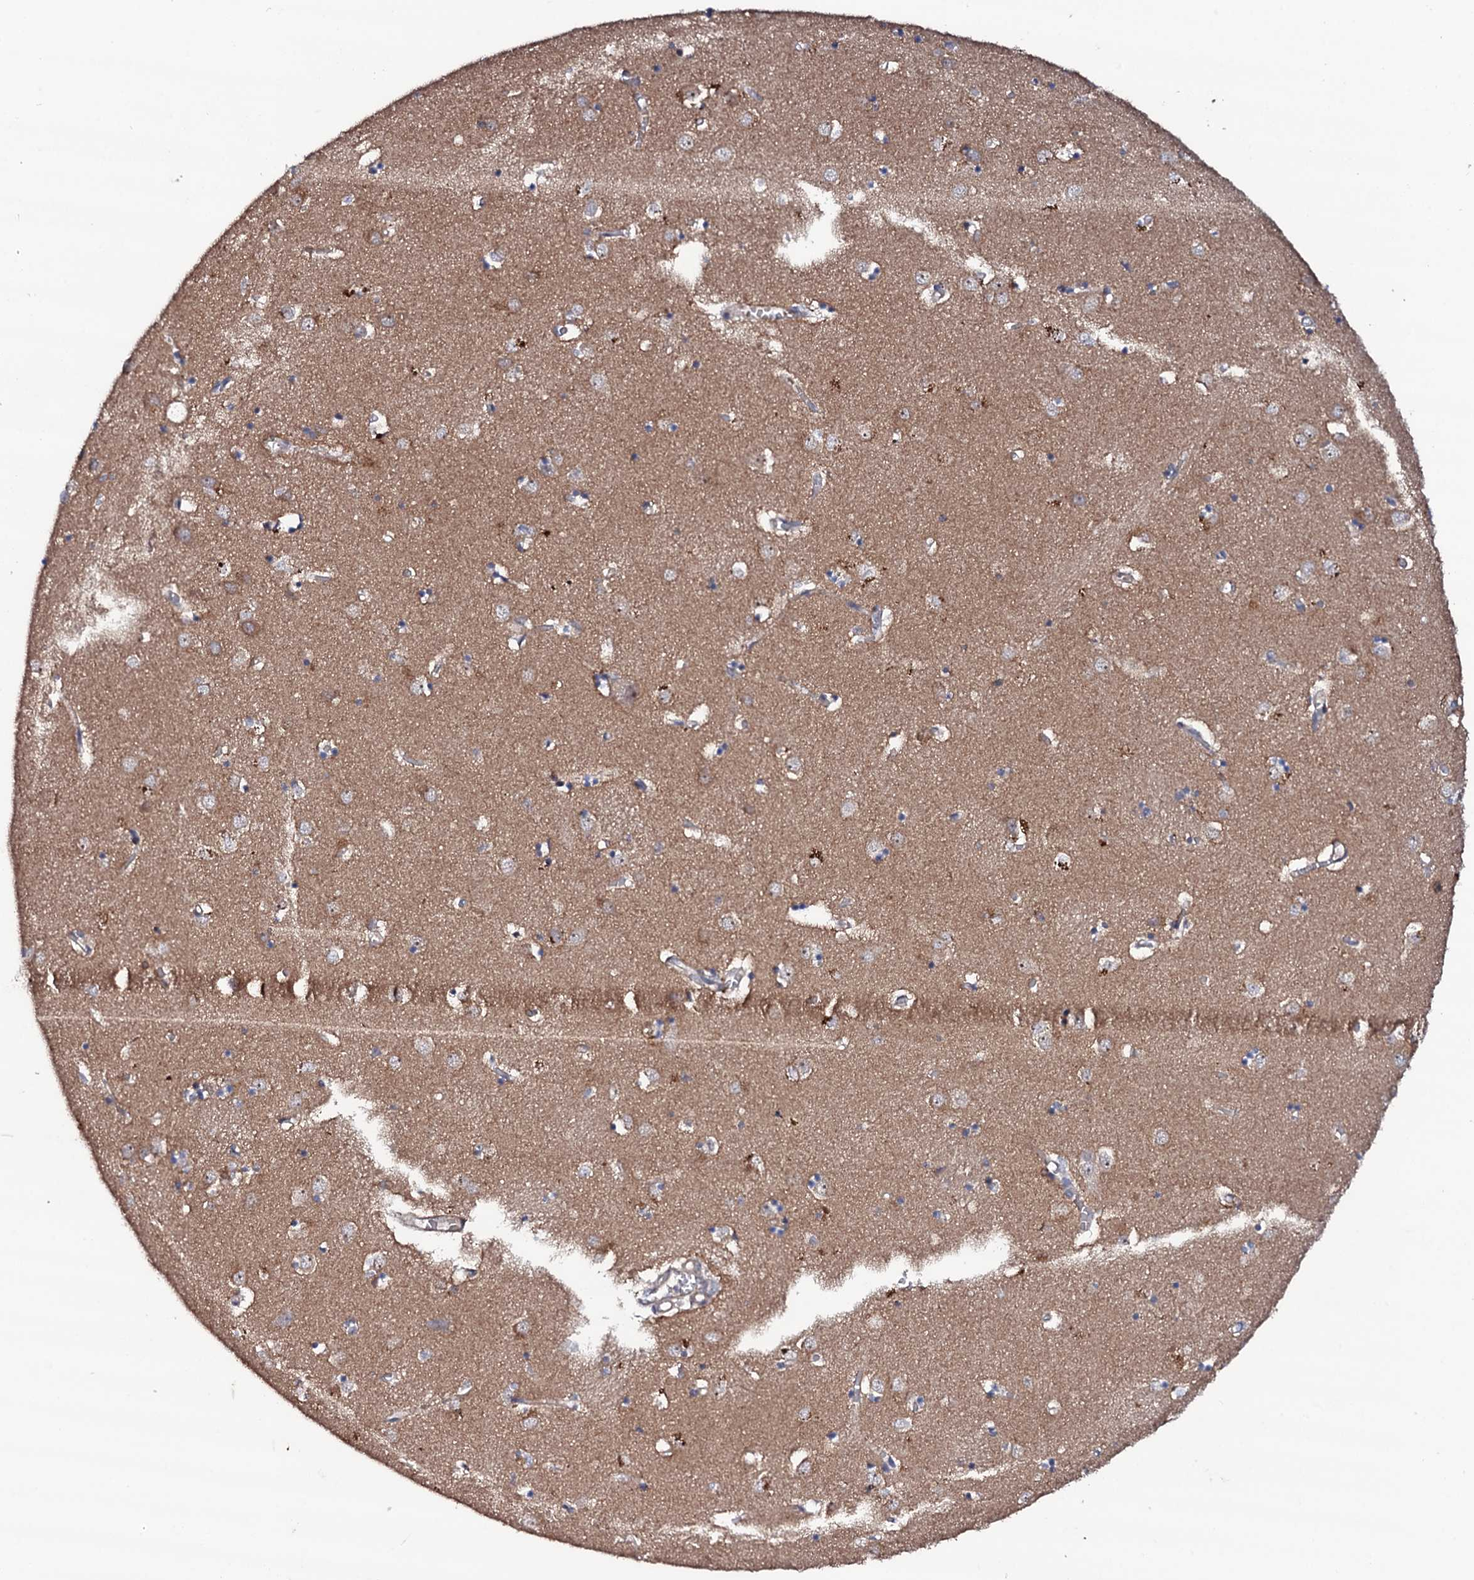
{"staining": {"intensity": "weak", "quantity": "<25%", "location": "cytoplasmic/membranous"}, "tissue": "caudate", "cell_type": "Glial cells", "image_type": "normal", "snomed": [{"axis": "morphology", "description": "Normal tissue, NOS"}, {"axis": "topography", "description": "Lateral ventricle wall"}], "caption": "Immunohistochemistry (IHC) image of unremarkable caudate: human caudate stained with DAB exhibits no significant protein staining in glial cells.", "gene": "CIAO2A", "patient": {"sex": "male", "age": 70}}